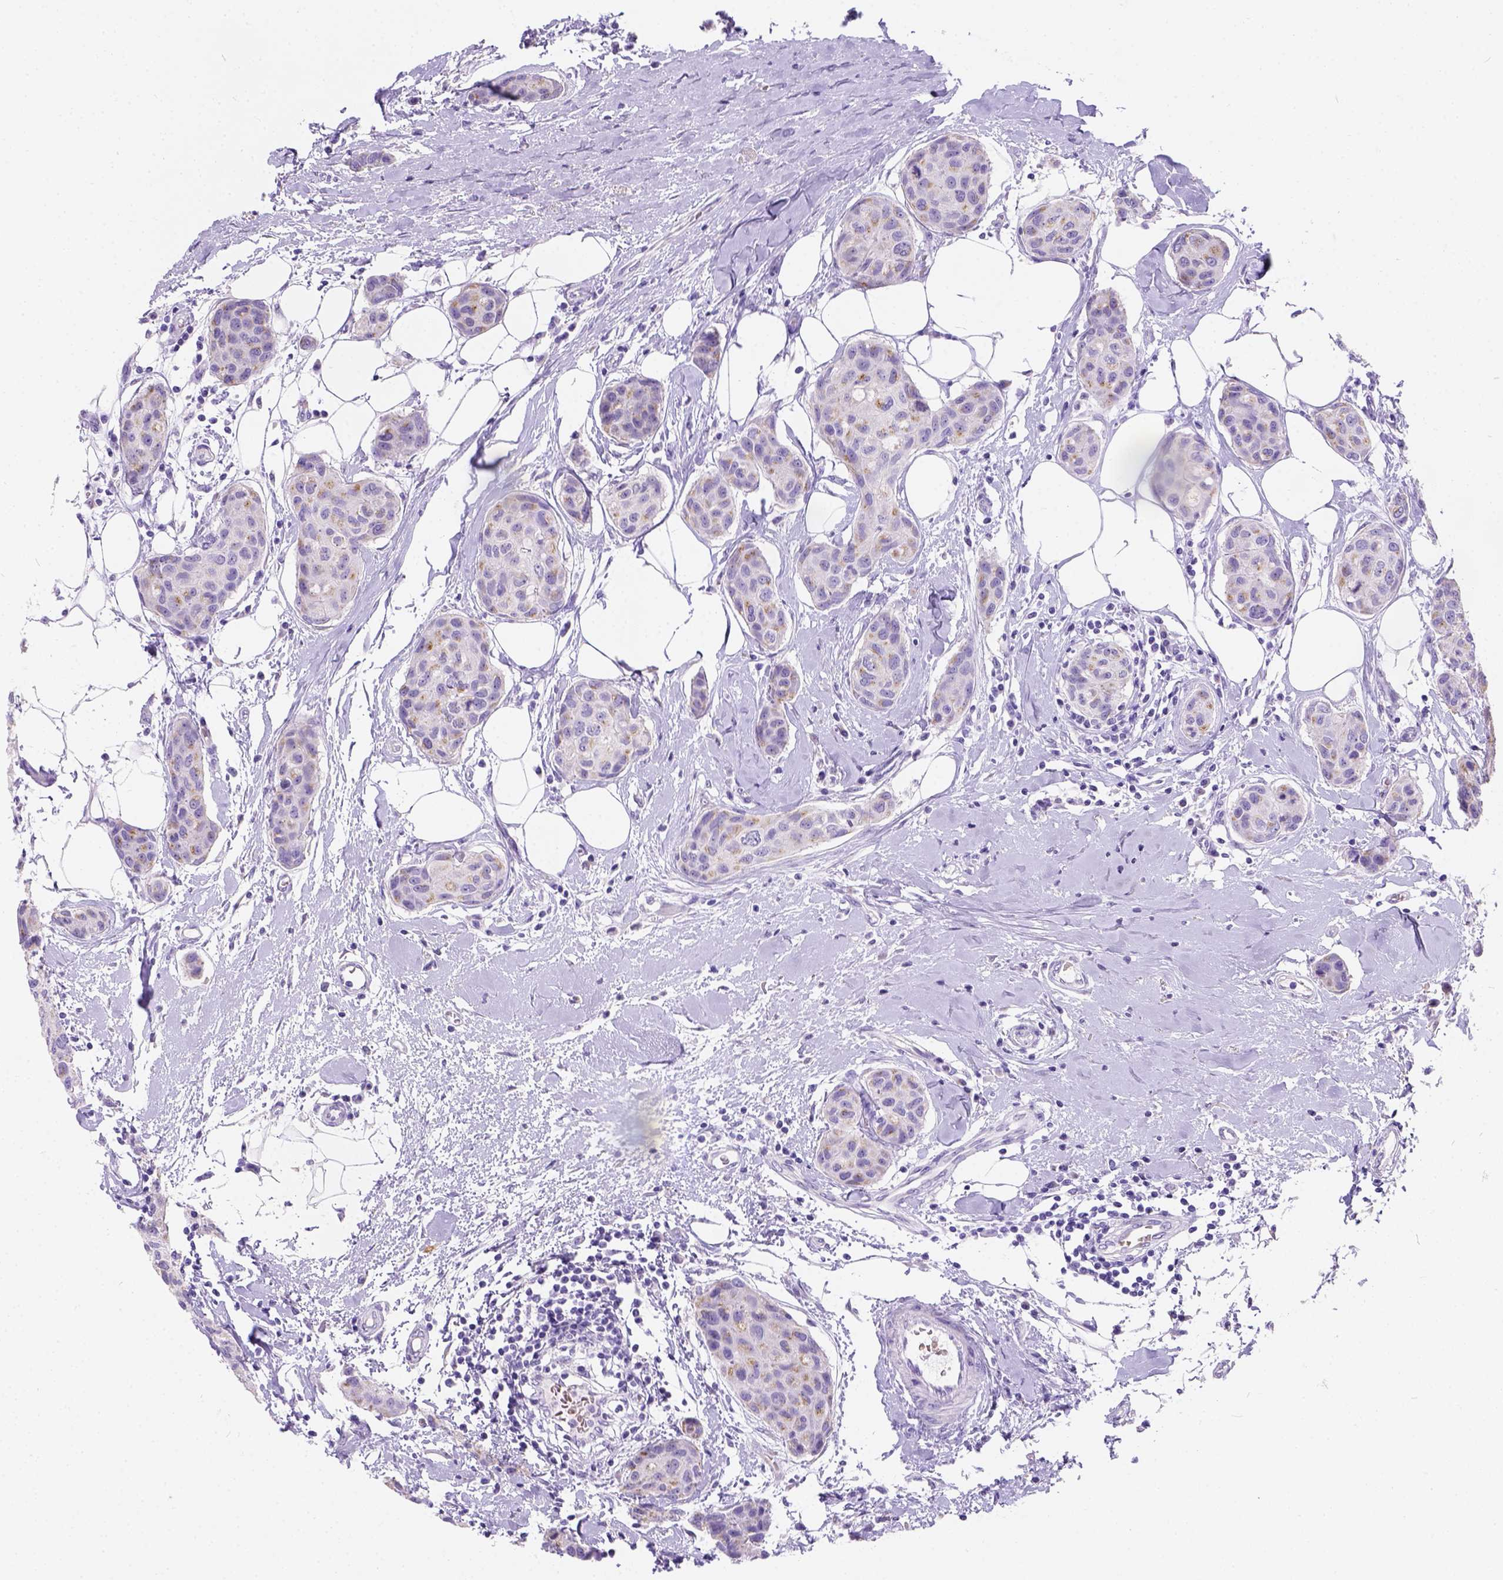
{"staining": {"intensity": "moderate", "quantity": "25%-75%", "location": "cytoplasmic/membranous"}, "tissue": "breast cancer", "cell_type": "Tumor cells", "image_type": "cancer", "snomed": [{"axis": "morphology", "description": "Duct carcinoma"}, {"axis": "topography", "description": "Breast"}], "caption": "Immunohistochemistry (IHC) photomicrograph of human breast invasive ductal carcinoma stained for a protein (brown), which reveals medium levels of moderate cytoplasmic/membranous staining in approximately 25%-75% of tumor cells.", "gene": "PHF7", "patient": {"sex": "female", "age": 80}}